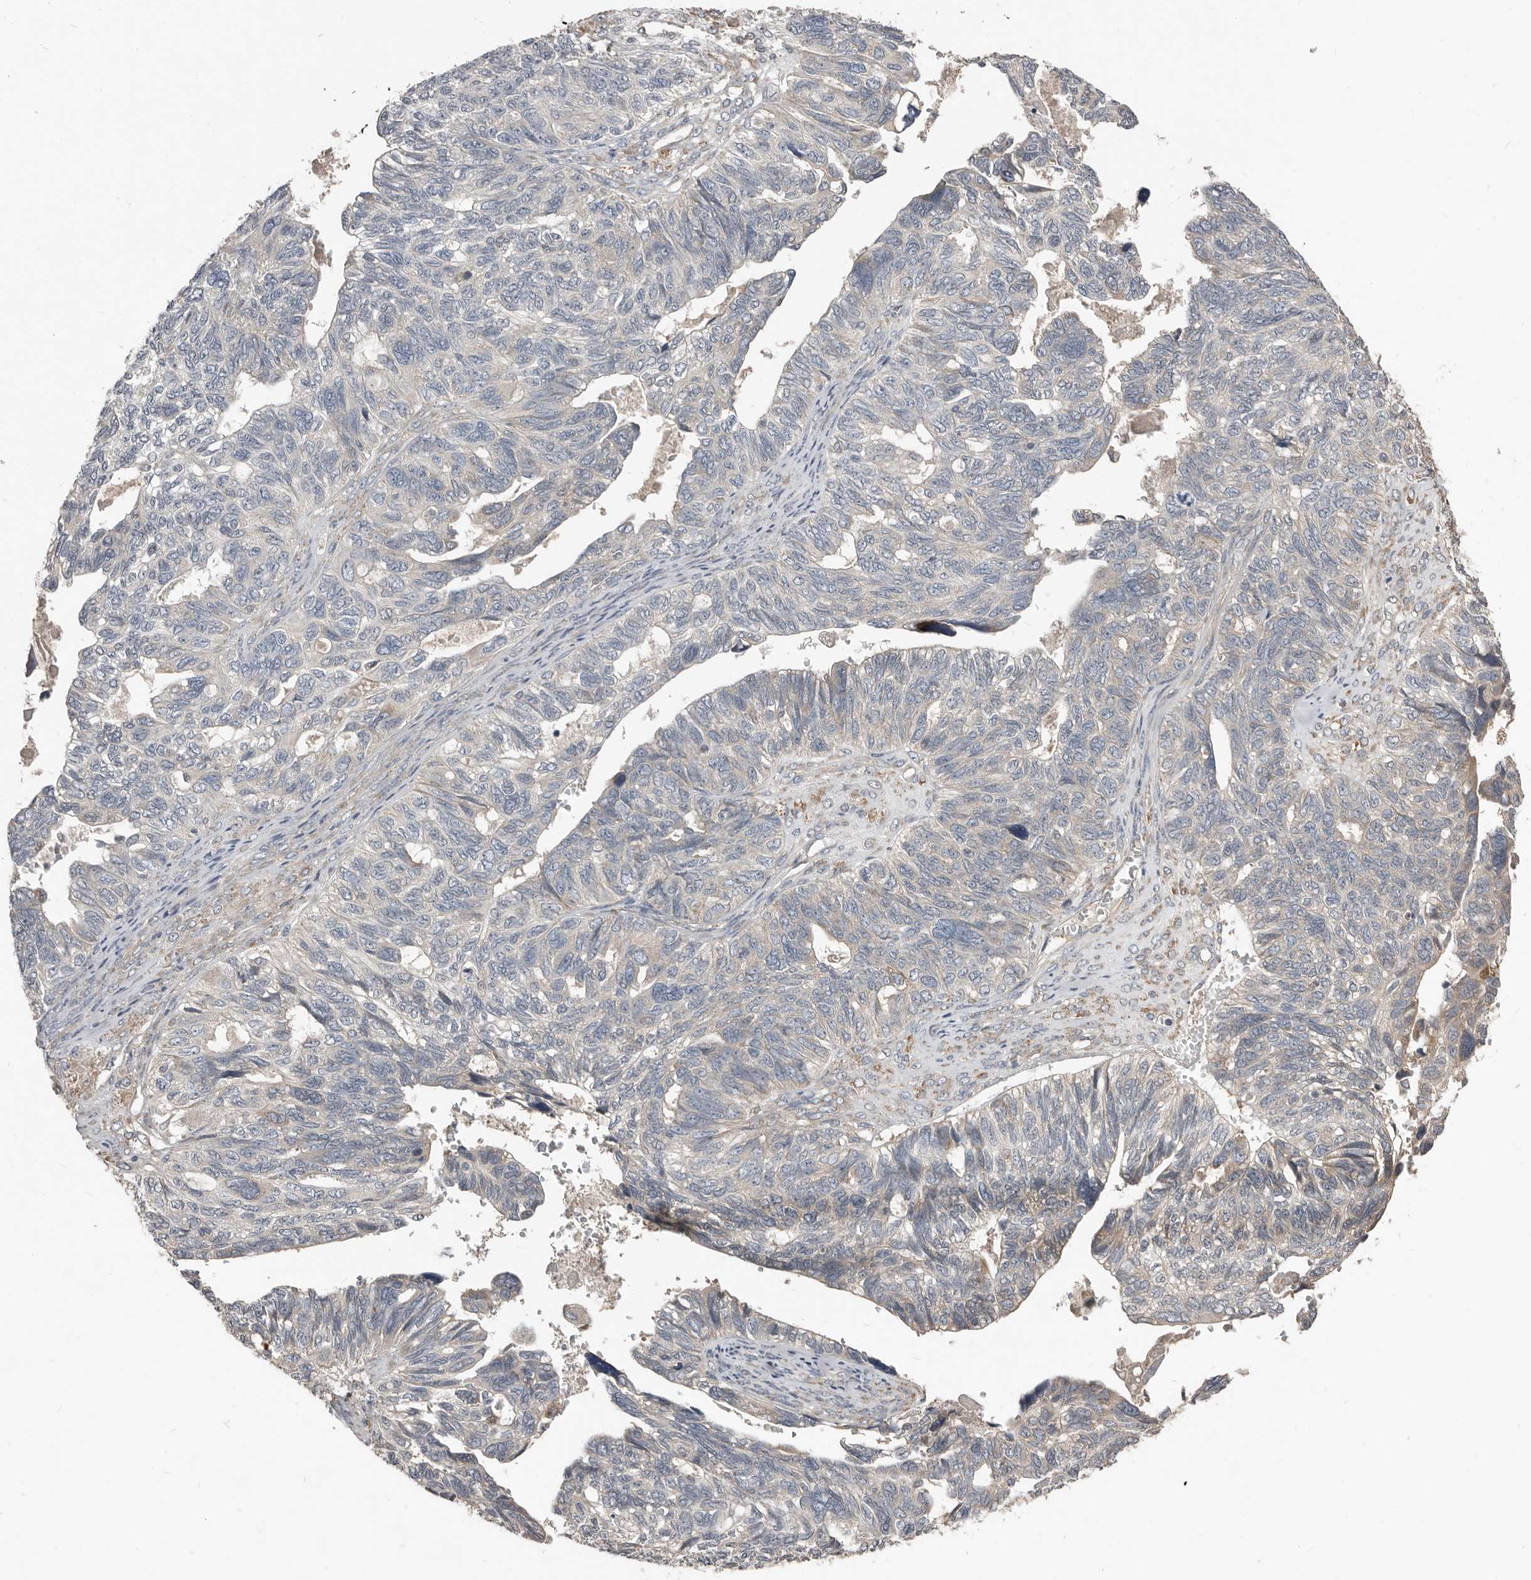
{"staining": {"intensity": "negative", "quantity": "none", "location": "none"}, "tissue": "ovarian cancer", "cell_type": "Tumor cells", "image_type": "cancer", "snomed": [{"axis": "morphology", "description": "Cystadenocarcinoma, serous, NOS"}, {"axis": "topography", "description": "Ovary"}], "caption": "Tumor cells show no significant expression in ovarian cancer. Nuclei are stained in blue.", "gene": "AKNAD1", "patient": {"sex": "female", "age": 79}}